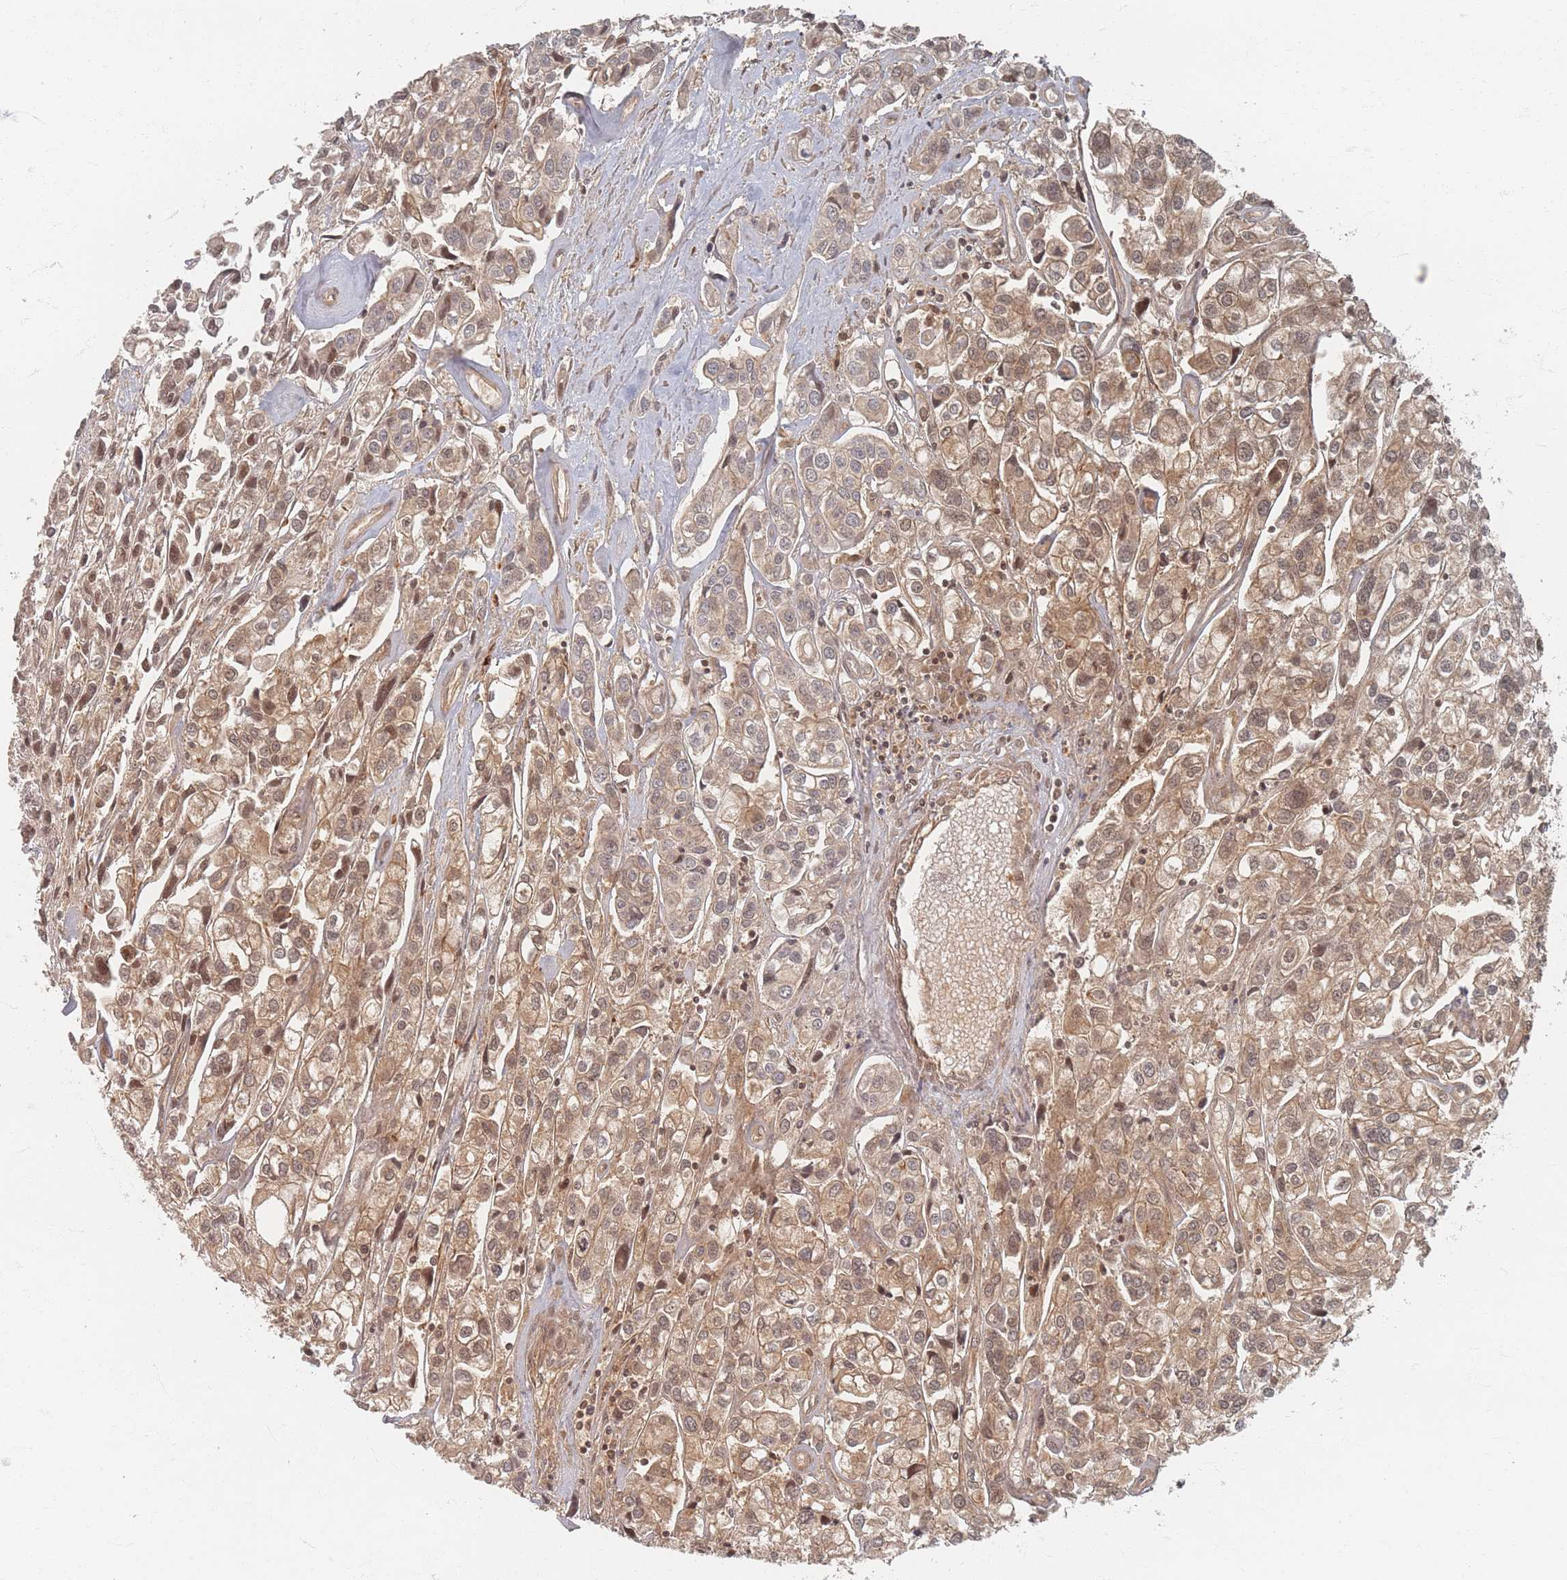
{"staining": {"intensity": "moderate", "quantity": ">75%", "location": "cytoplasmic/membranous,nuclear"}, "tissue": "urothelial cancer", "cell_type": "Tumor cells", "image_type": "cancer", "snomed": [{"axis": "morphology", "description": "Urothelial carcinoma, High grade"}, {"axis": "topography", "description": "Urinary bladder"}], "caption": "Brown immunohistochemical staining in high-grade urothelial carcinoma exhibits moderate cytoplasmic/membranous and nuclear expression in approximately >75% of tumor cells.", "gene": "PSMD9", "patient": {"sex": "male", "age": 67}}